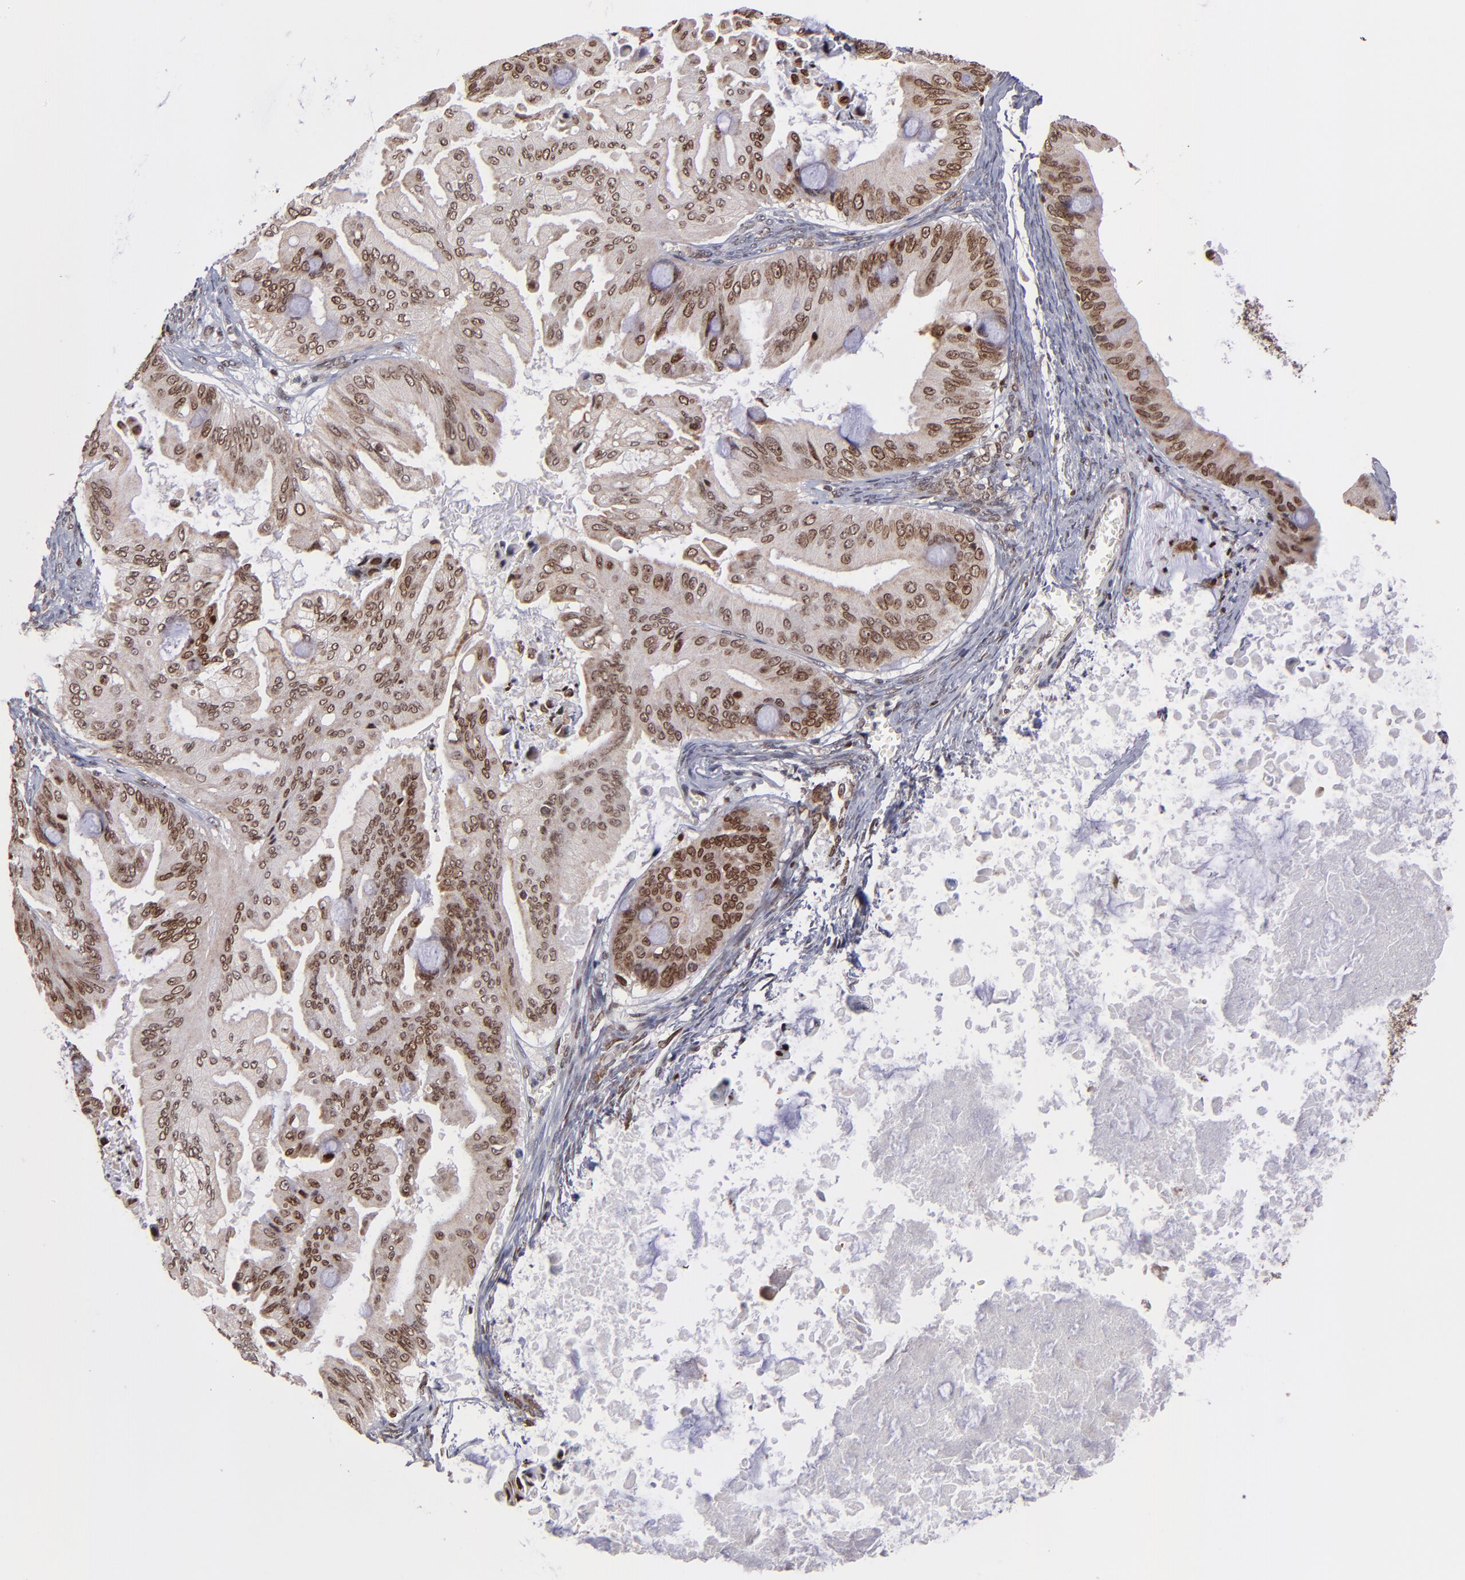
{"staining": {"intensity": "moderate", "quantity": ">75%", "location": "cytoplasmic/membranous,nuclear"}, "tissue": "ovarian cancer", "cell_type": "Tumor cells", "image_type": "cancer", "snomed": [{"axis": "morphology", "description": "Cystadenocarcinoma, mucinous, NOS"}, {"axis": "topography", "description": "Ovary"}], "caption": "This image shows ovarian cancer stained with immunohistochemistry to label a protein in brown. The cytoplasmic/membranous and nuclear of tumor cells show moderate positivity for the protein. Nuclei are counter-stained blue.", "gene": "TOP1MT", "patient": {"sex": "female", "age": 37}}